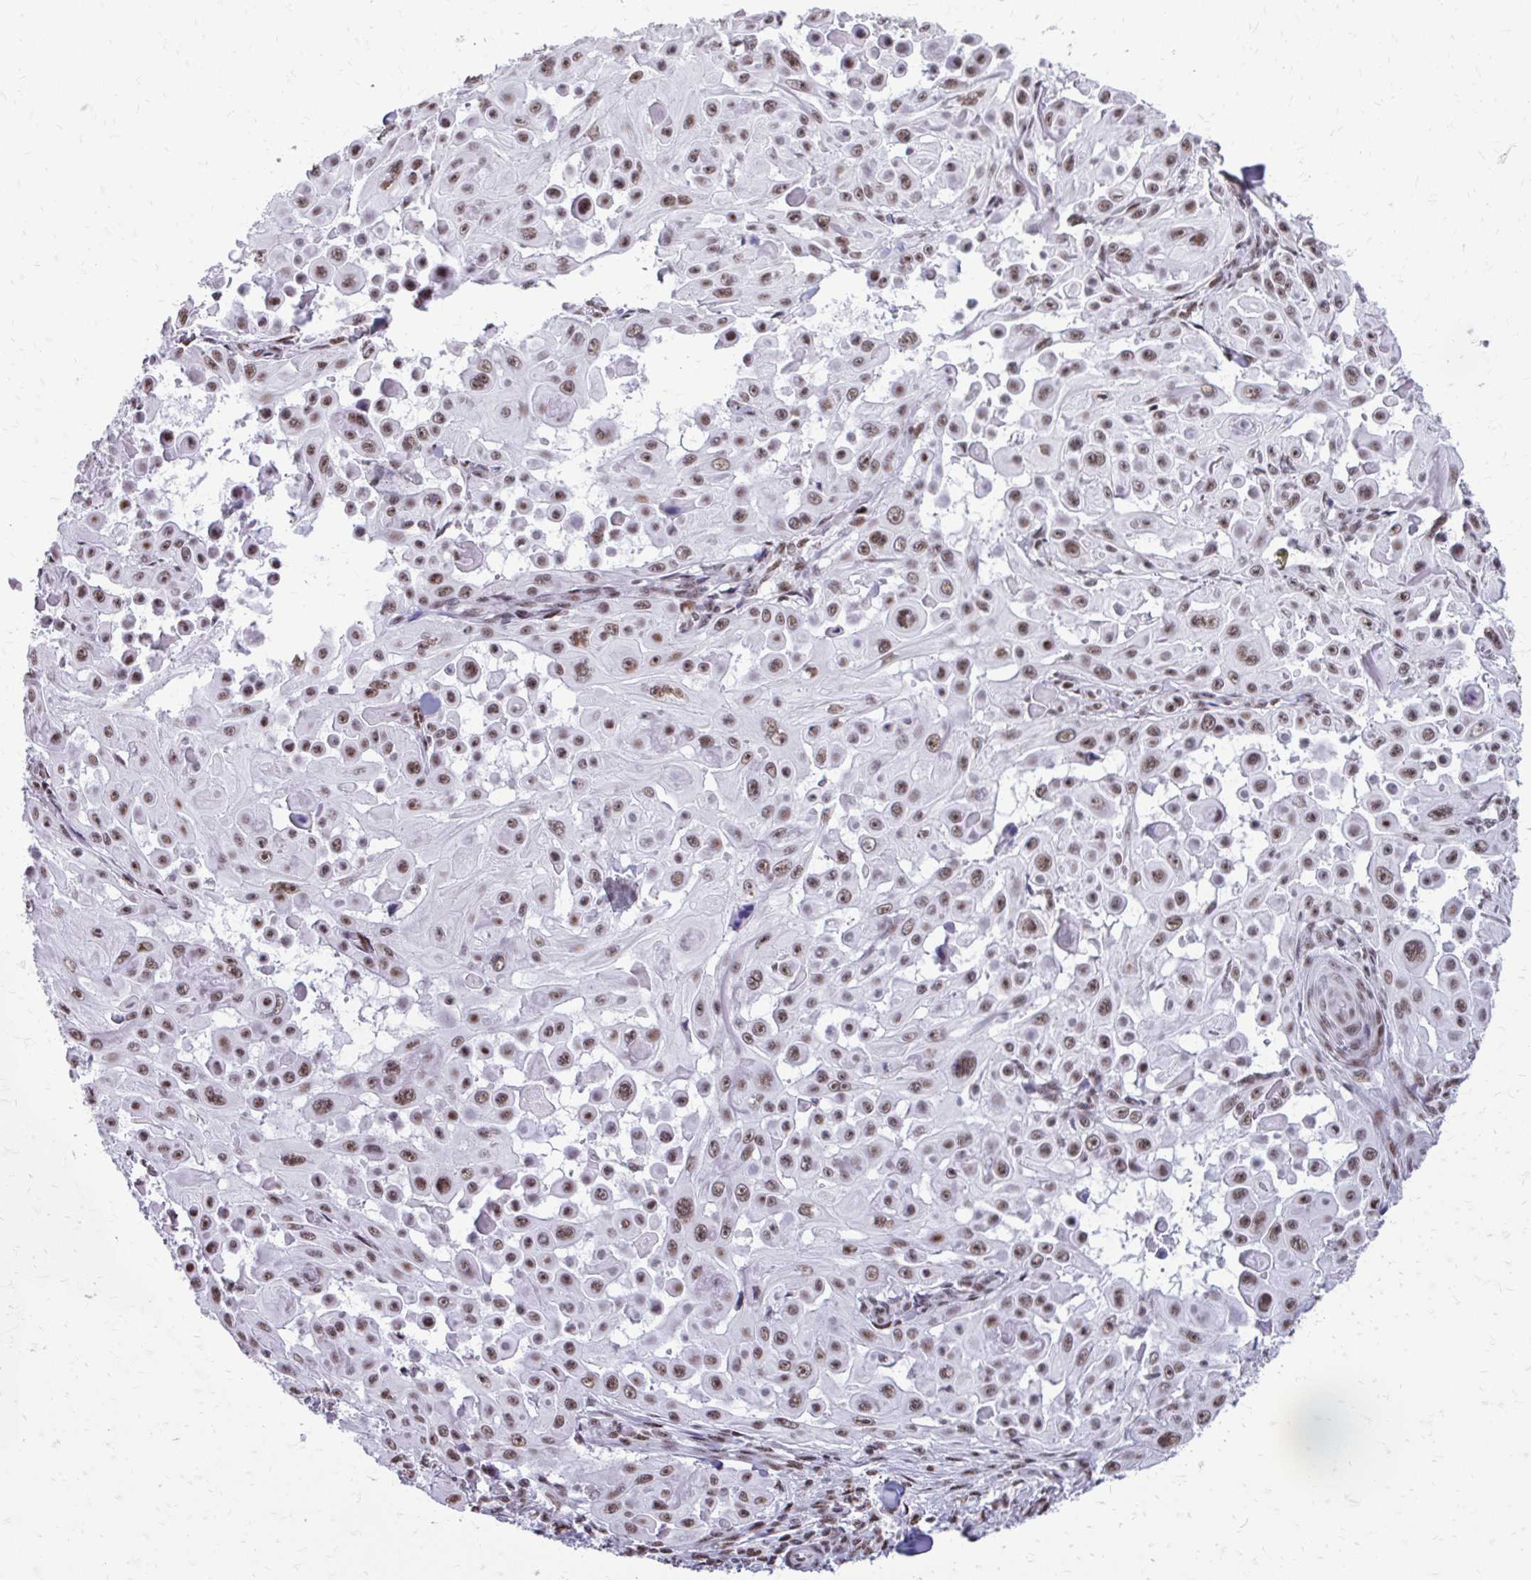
{"staining": {"intensity": "moderate", "quantity": ">75%", "location": "nuclear"}, "tissue": "skin cancer", "cell_type": "Tumor cells", "image_type": "cancer", "snomed": [{"axis": "morphology", "description": "Squamous cell carcinoma, NOS"}, {"axis": "topography", "description": "Skin"}], "caption": "Skin squamous cell carcinoma was stained to show a protein in brown. There is medium levels of moderate nuclear staining in about >75% of tumor cells.", "gene": "SS18", "patient": {"sex": "male", "age": 91}}